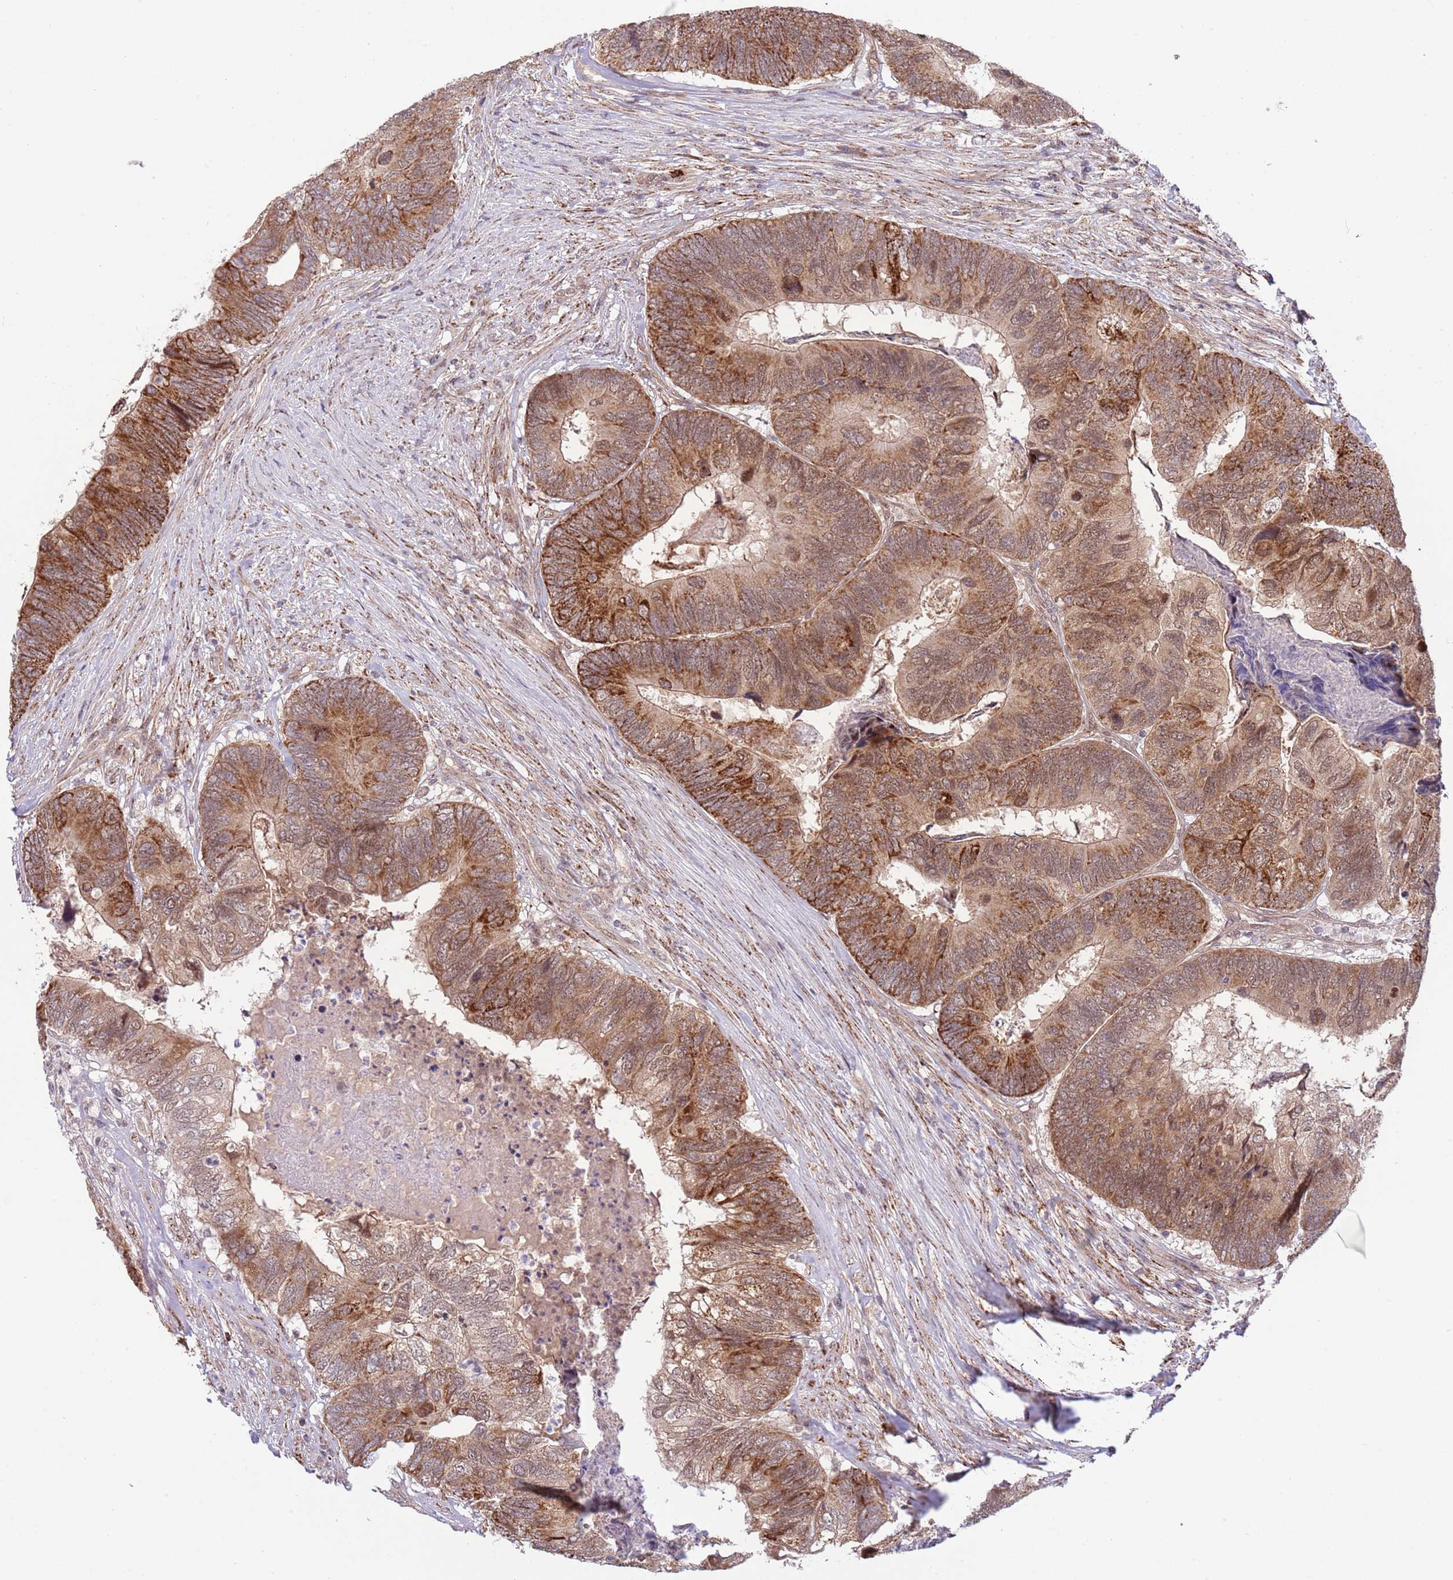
{"staining": {"intensity": "moderate", "quantity": ">75%", "location": "cytoplasmic/membranous,nuclear"}, "tissue": "colorectal cancer", "cell_type": "Tumor cells", "image_type": "cancer", "snomed": [{"axis": "morphology", "description": "Adenocarcinoma, NOS"}, {"axis": "topography", "description": "Colon"}], "caption": "Colorectal adenocarcinoma was stained to show a protein in brown. There is medium levels of moderate cytoplasmic/membranous and nuclear positivity in about >75% of tumor cells.", "gene": "CHD1", "patient": {"sex": "female", "age": 67}}